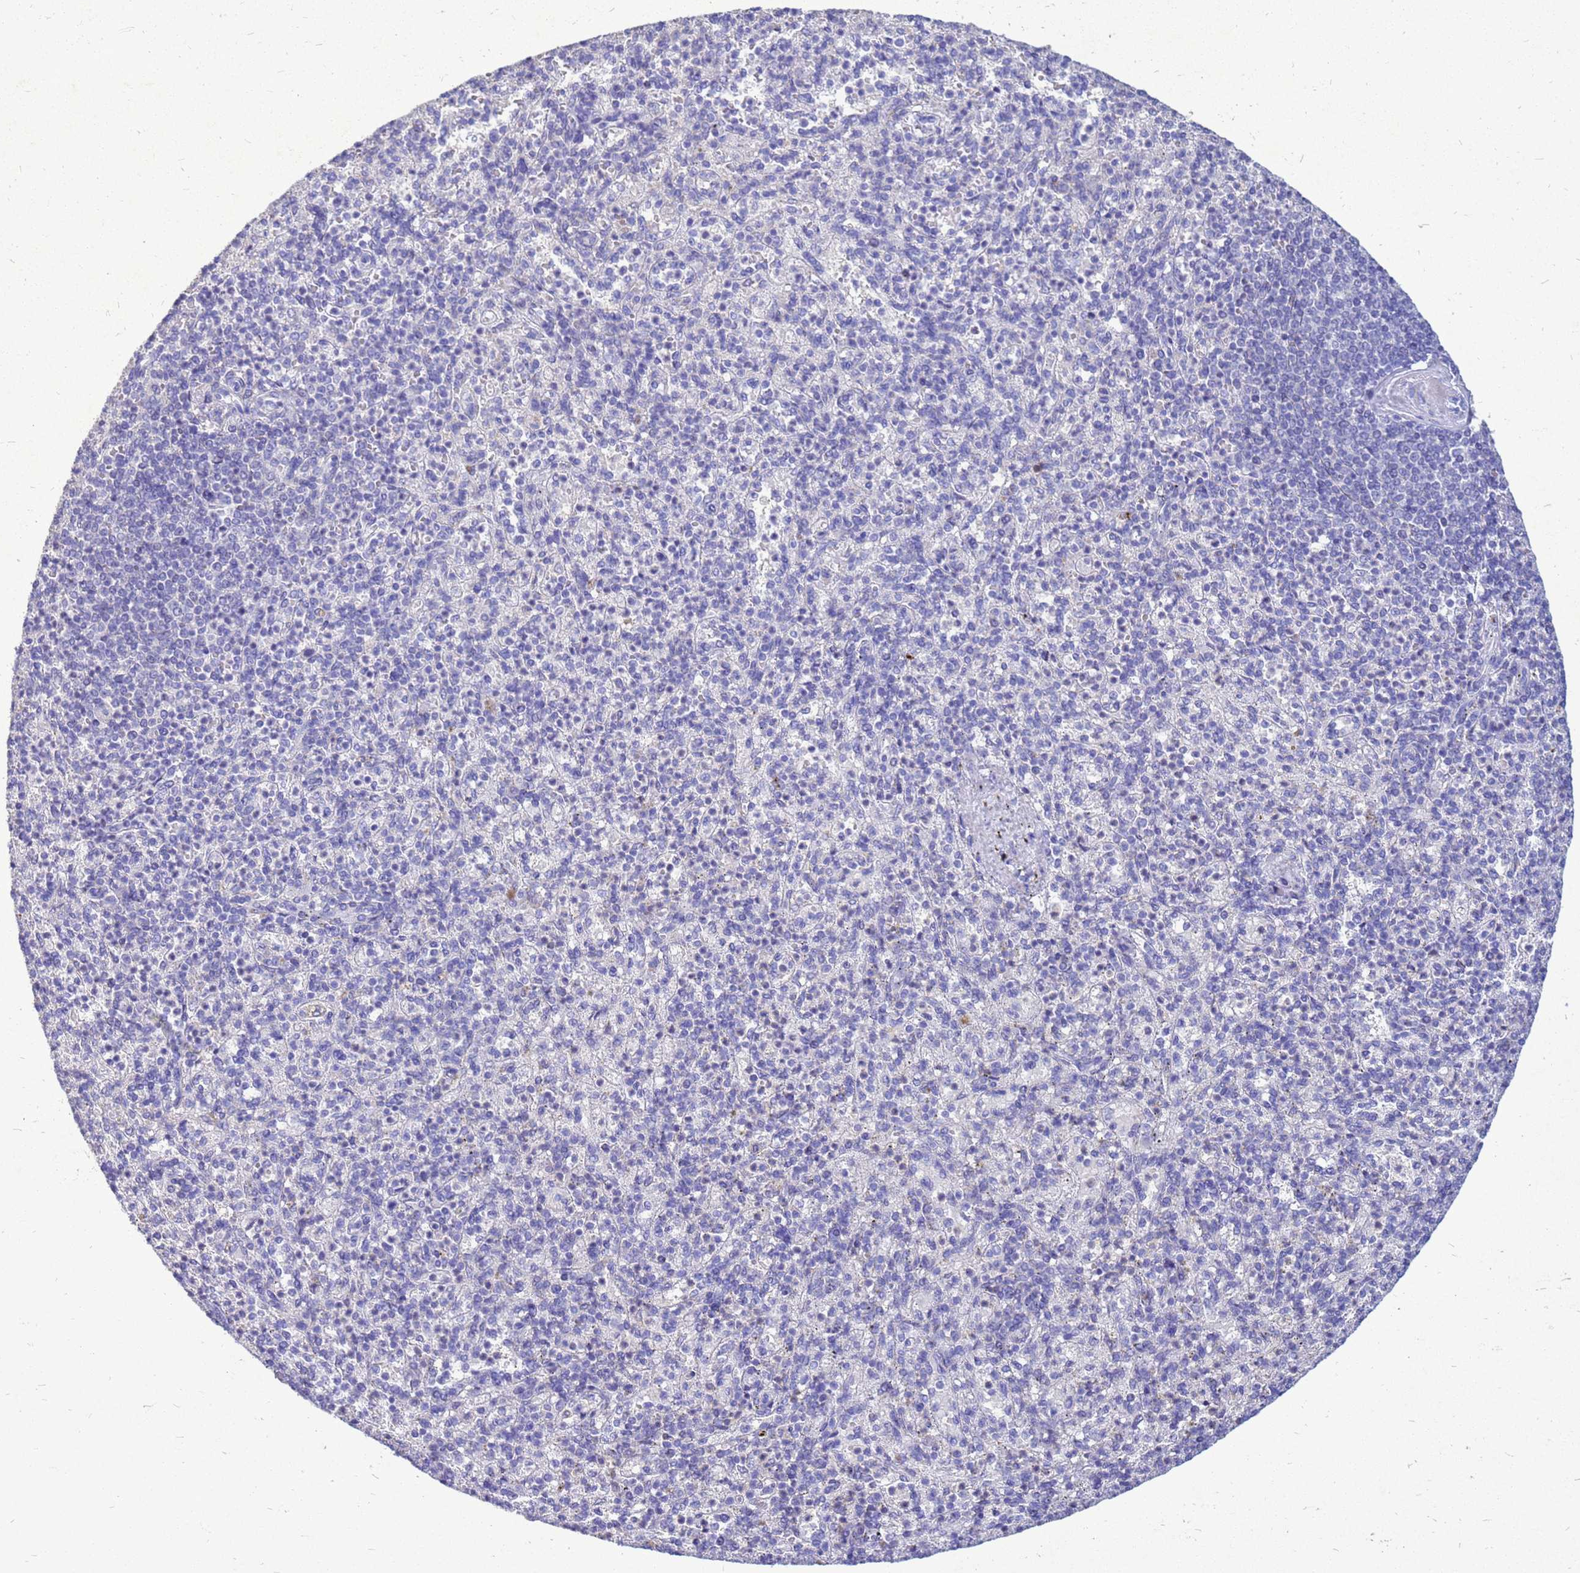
{"staining": {"intensity": "negative", "quantity": "none", "location": "none"}, "tissue": "spleen", "cell_type": "Cells in red pulp", "image_type": "normal", "snomed": [{"axis": "morphology", "description": "Normal tissue, NOS"}, {"axis": "topography", "description": "Spleen"}], "caption": "This micrograph is of unremarkable spleen stained with IHC to label a protein in brown with the nuclei are counter-stained blue. There is no expression in cells in red pulp. (Brightfield microscopy of DAB (3,3'-diaminobenzidine) immunohistochemistry at high magnification).", "gene": "AKR1C1", "patient": {"sex": "female", "age": 74}}